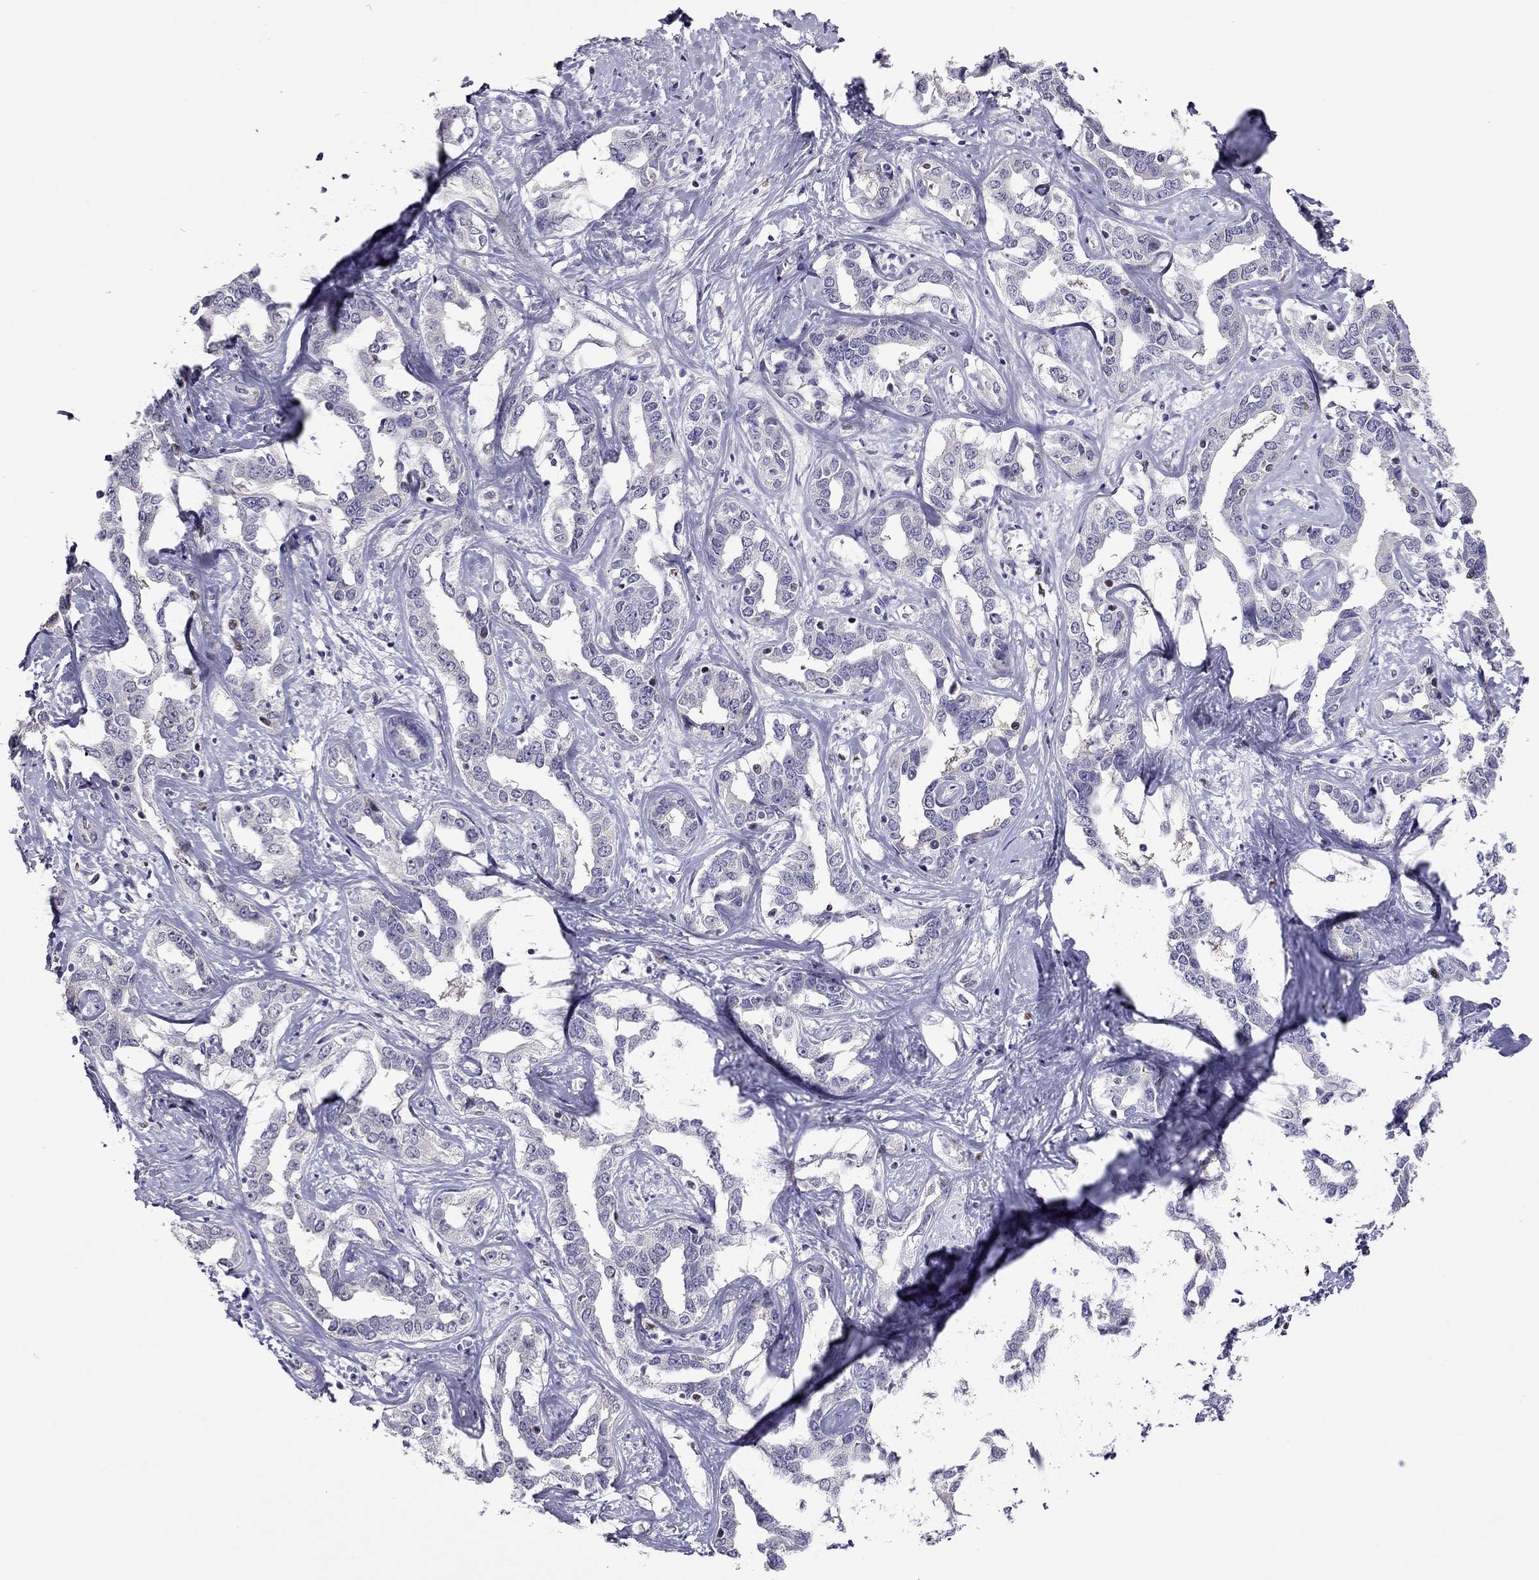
{"staining": {"intensity": "negative", "quantity": "none", "location": "none"}, "tissue": "liver cancer", "cell_type": "Tumor cells", "image_type": "cancer", "snomed": [{"axis": "morphology", "description": "Cholangiocarcinoma"}, {"axis": "topography", "description": "Liver"}], "caption": "A high-resolution photomicrograph shows IHC staining of cholangiocarcinoma (liver), which displays no significant positivity in tumor cells. Nuclei are stained in blue.", "gene": "SPINT3", "patient": {"sex": "male", "age": 59}}